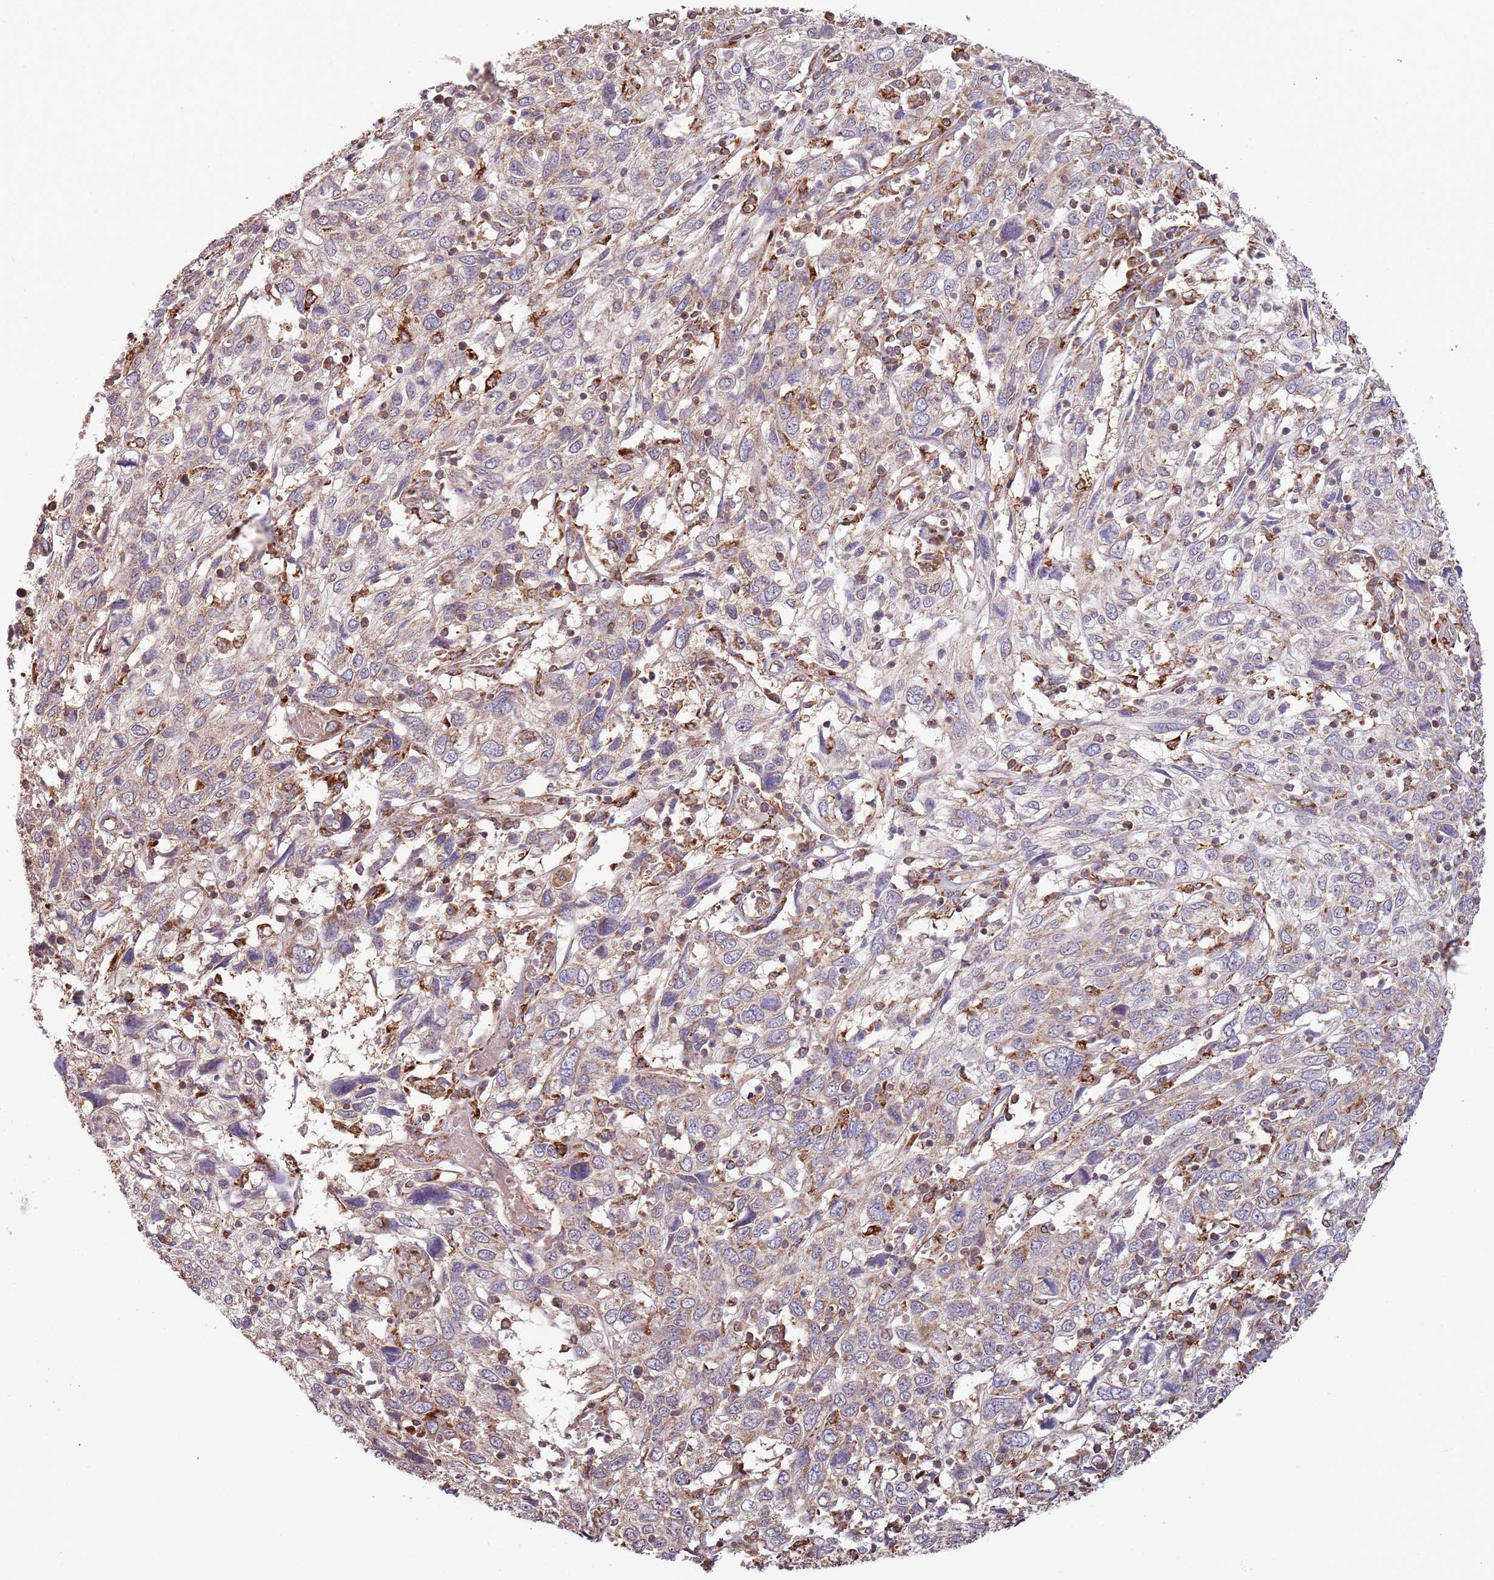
{"staining": {"intensity": "moderate", "quantity": "25%-75%", "location": "cytoplasmic/membranous"}, "tissue": "cervical cancer", "cell_type": "Tumor cells", "image_type": "cancer", "snomed": [{"axis": "morphology", "description": "Squamous cell carcinoma, NOS"}, {"axis": "topography", "description": "Cervix"}], "caption": "The micrograph shows staining of cervical cancer (squamous cell carcinoma), revealing moderate cytoplasmic/membranous protein staining (brown color) within tumor cells.", "gene": "IL17RD", "patient": {"sex": "female", "age": 46}}